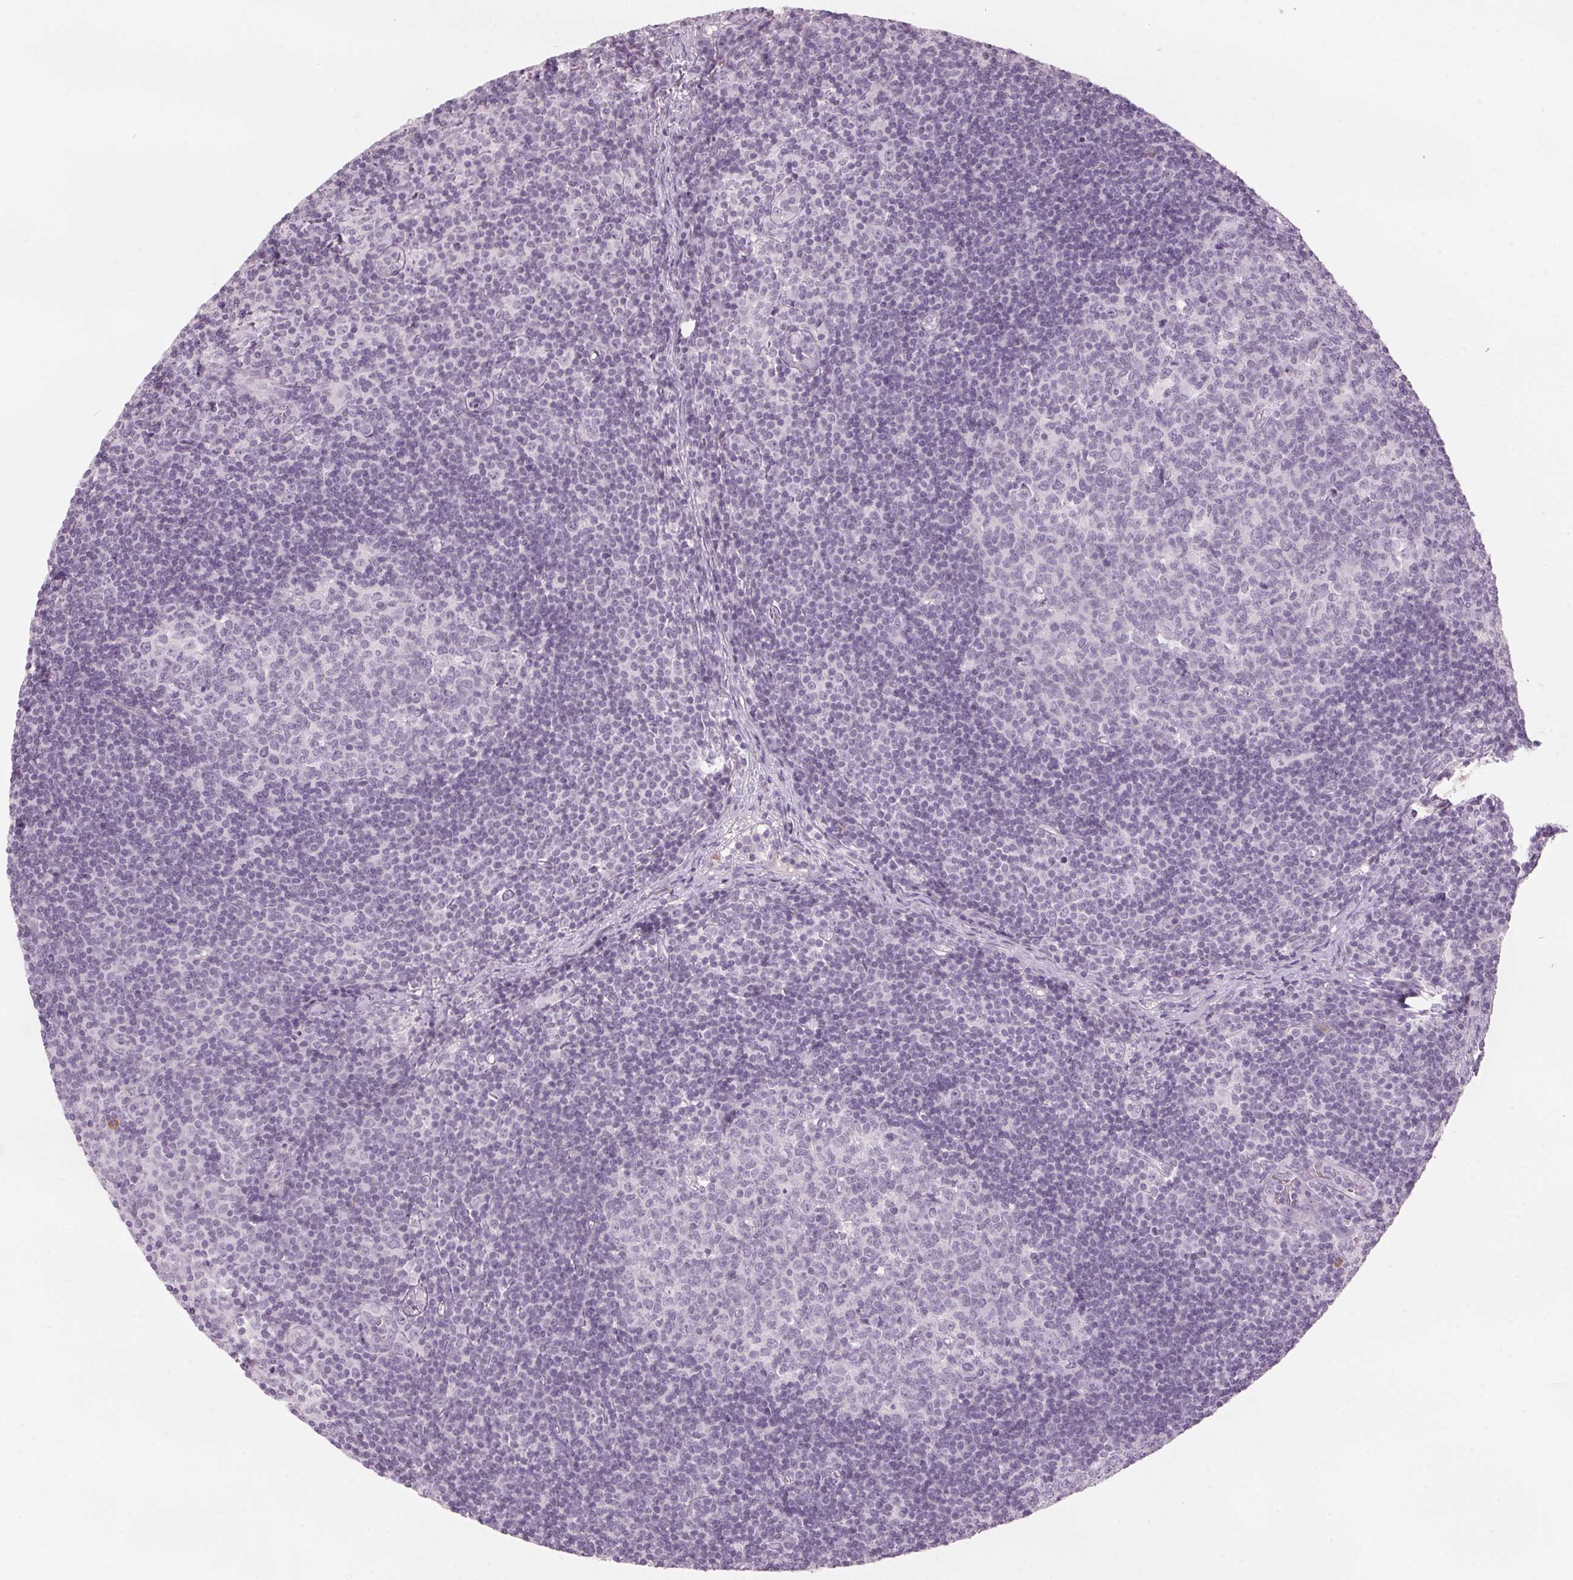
{"staining": {"intensity": "negative", "quantity": "none", "location": "none"}, "tissue": "lymph node", "cell_type": "Germinal center cells", "image_type": "normal", "snomed": [{"axis": "morphology", "description": "Normal tissue, NOS"}, {"axis": "topography", "description": "Lymph node"}], "caption": "There is no significant positivity in germinal center cells of lymph node. (DAB (3,3'-diaminobenzidine) IHC with hematoxylin counter stain).", "gene": "SCTR", "patient": {"sex": "female", "age": 41}}